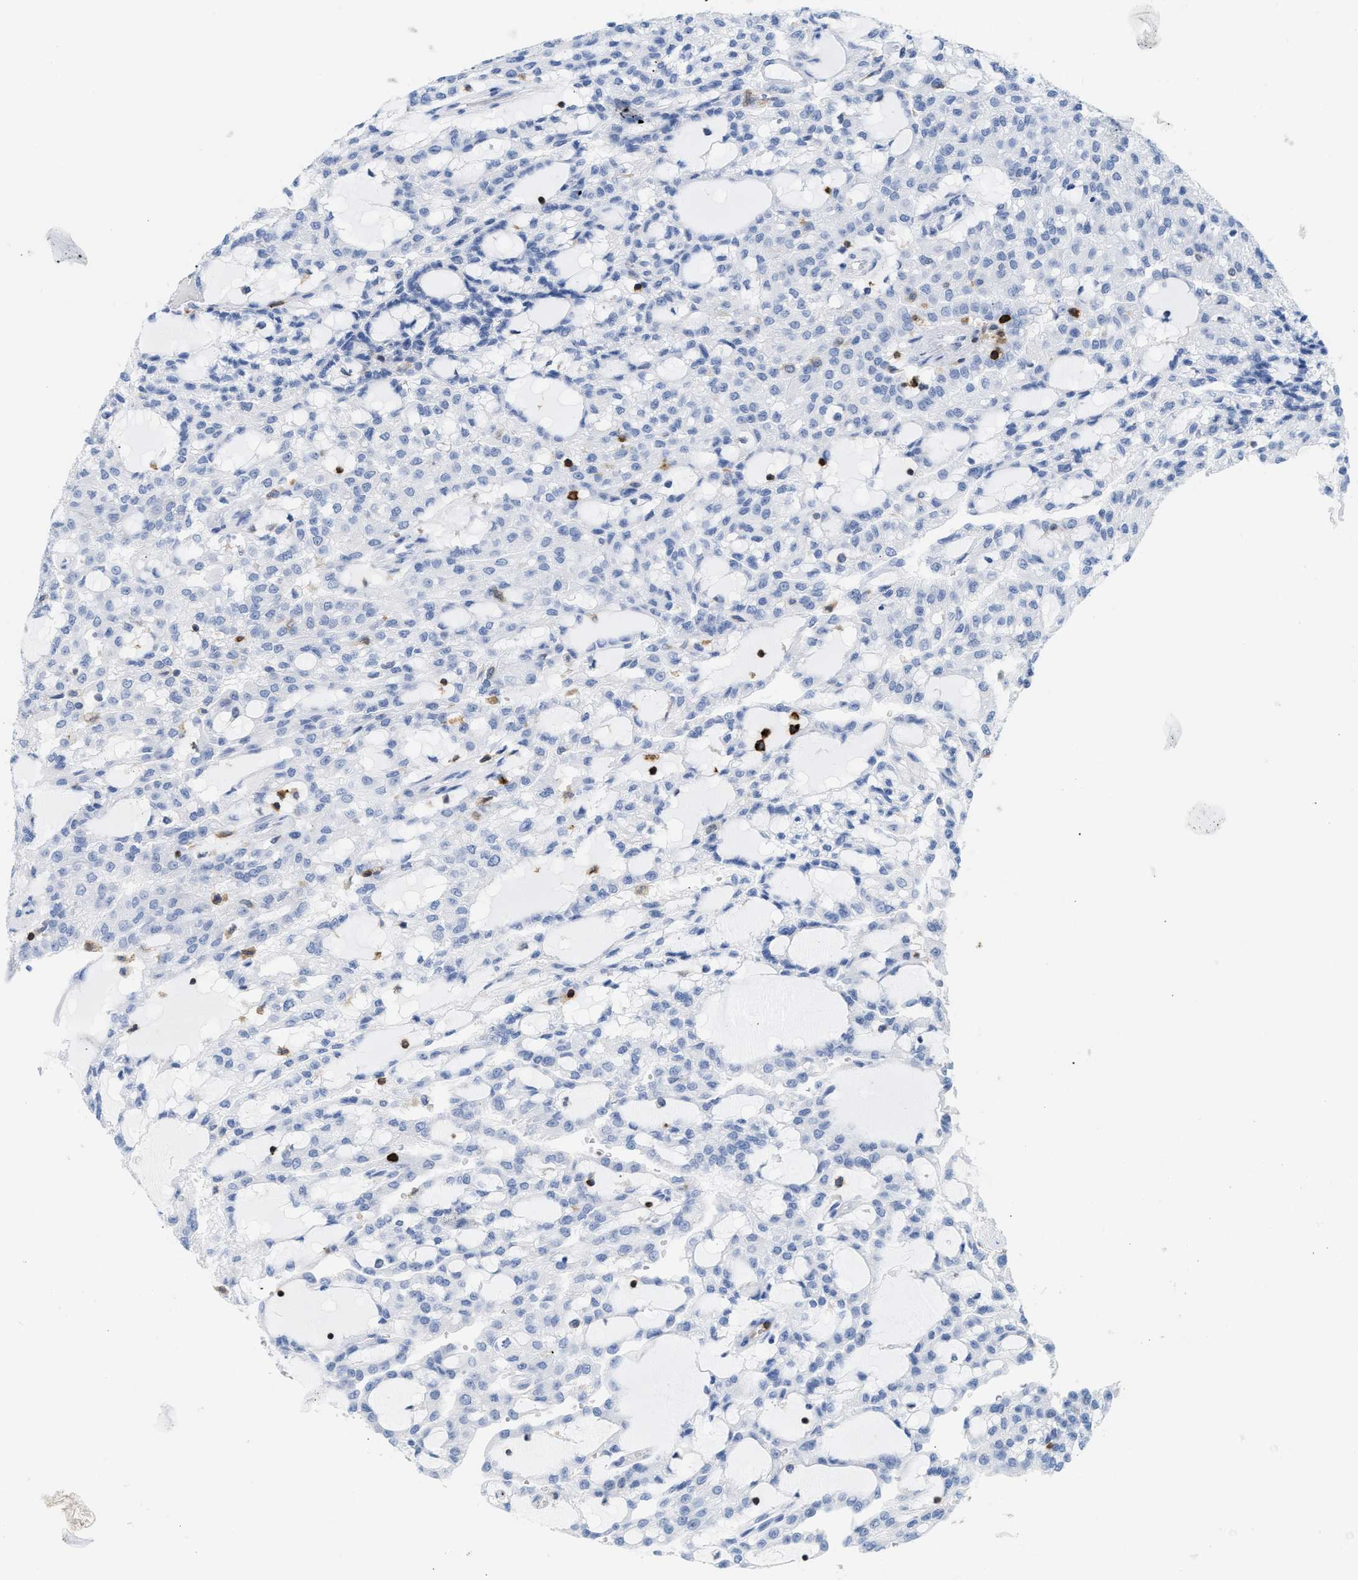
{"staining": {"intensity": "negative", "quantity": "none", "location": "none"}, "tissue": "renal cancer", "cell_type": "Tumor cells", "image_type": "cancer", "snomed": [{"axis": "morphology", "description": "Adenocarcinoma, NOS"}, {"axis": "topography", "description": "Kidney"}], "caption": "The photomicrograph reveals no significant staining in tumor cells of adenocarcinoma (renal).", "gene": "LCP1", "patient": {"sex": "male", "age": 63}}